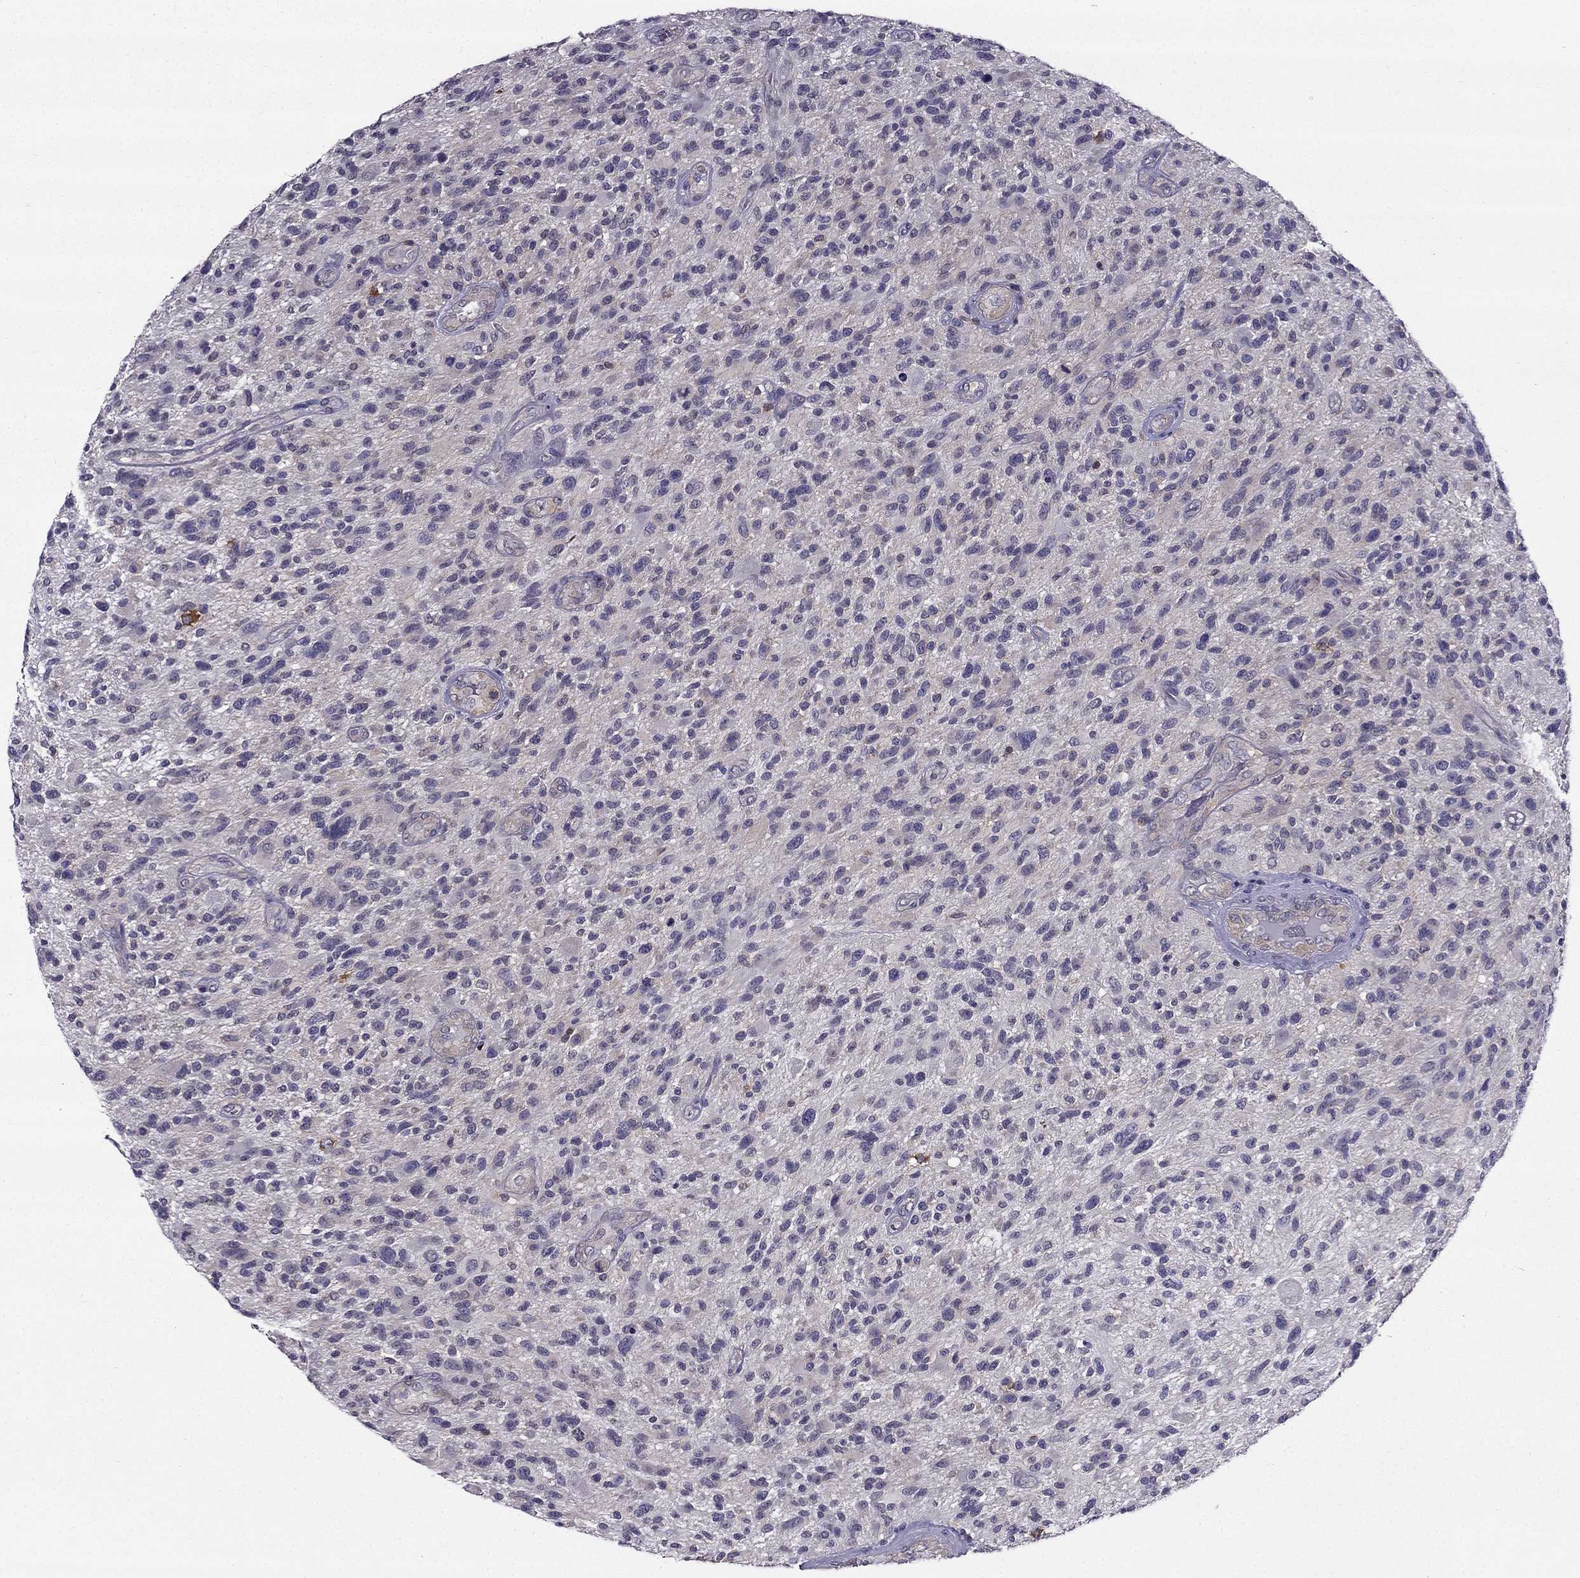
{"staining": {"intensity": "negative", "quantity": "none", "location": "none"}, "tissue": "glioma", "cell_type": "Tumor cells", "image_type": "cancer", "snomed": [{"axis": "morphology", "description": "Glioma, malignant, High grade"}, {"axis": "topography", "description": "Brain"}], "caption": "Tumor cells show no significant positivity in malignant glioma (high-grade).", "gene": "AAK1", "patient": {"sex": "male", "age": 47}}